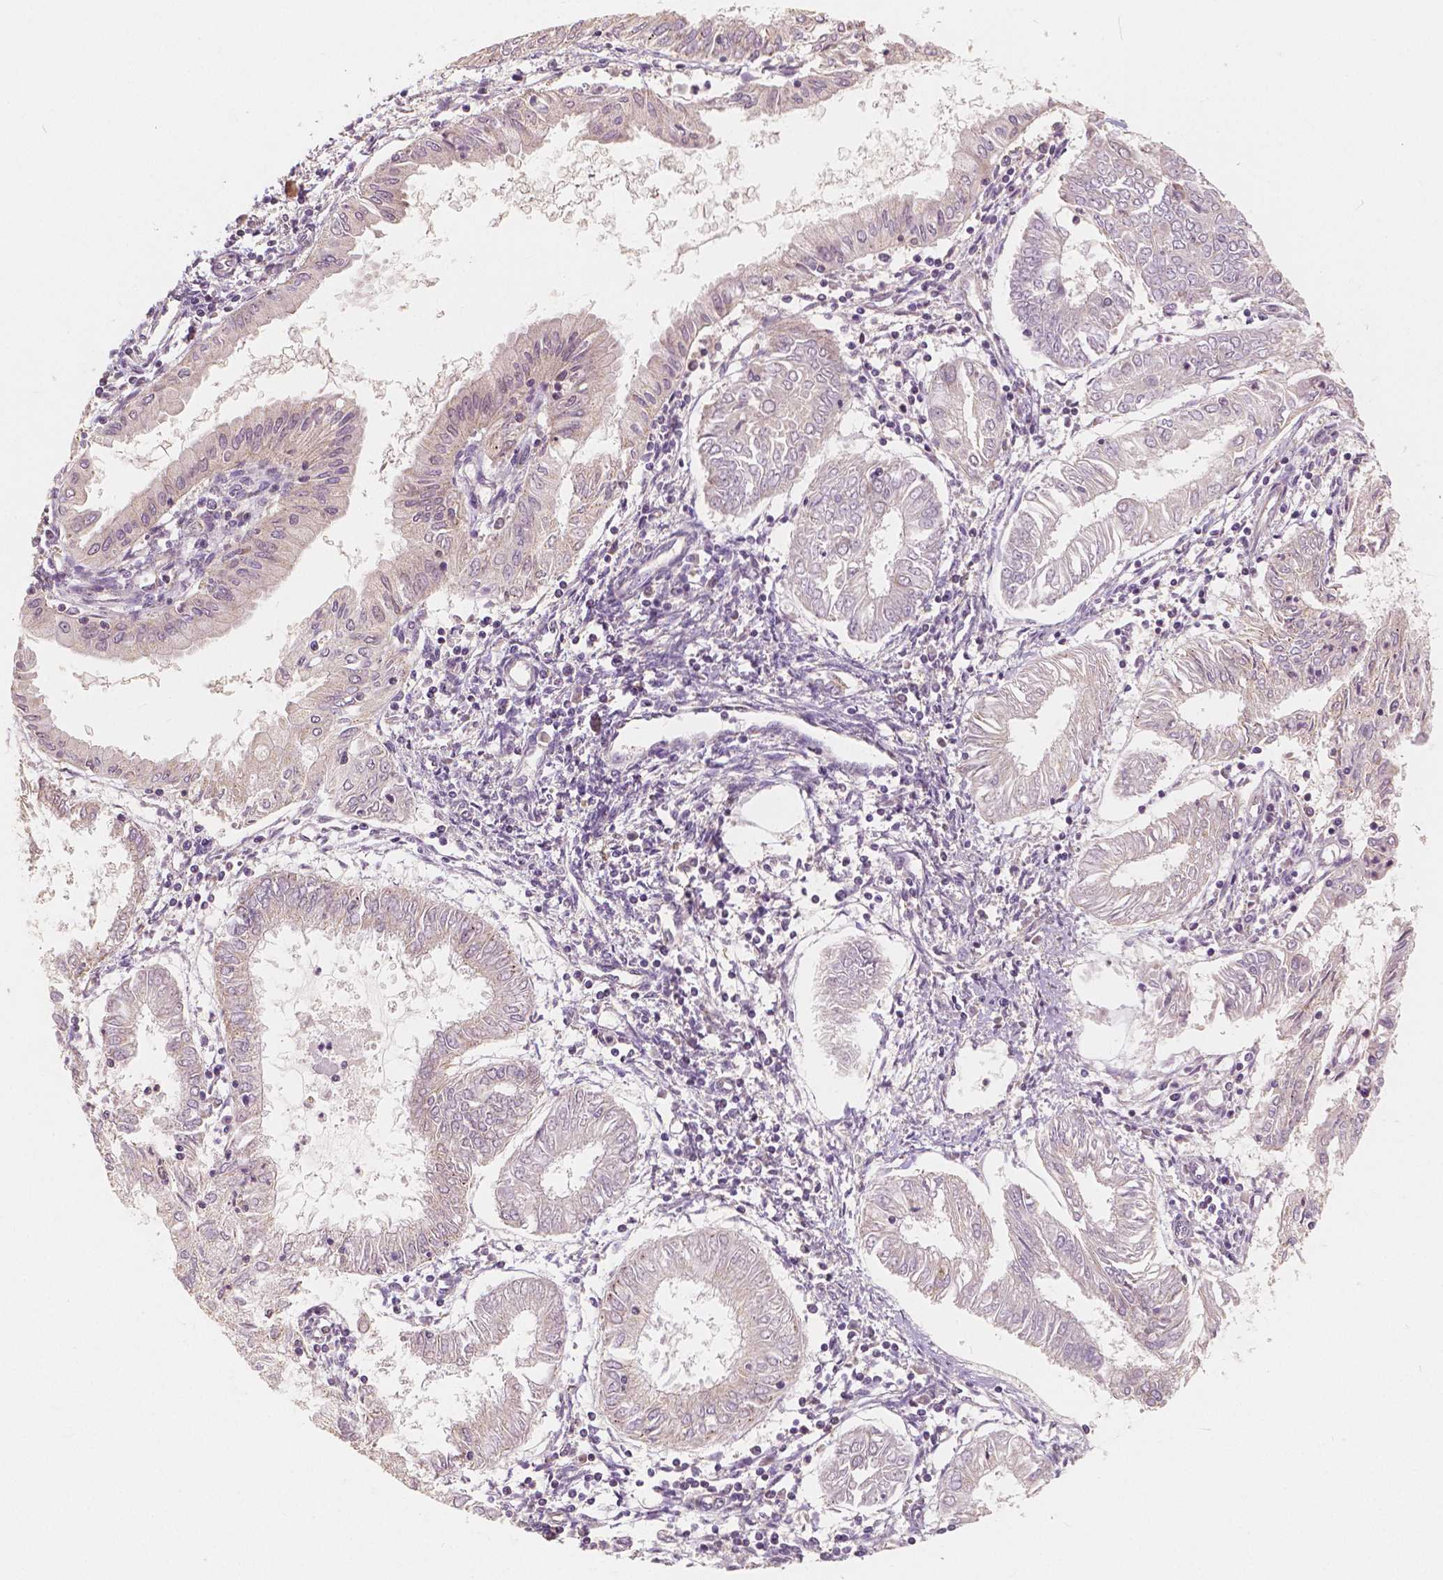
{"staining": {"intensity": "negative", "quantity": "none", "location": "none"}, "tissue": "endometrial cancer", "cell_type": "Tumor cells", "image_type": "cancer", "snomed": [{"axis": "morphology", "description": "Adenocarcinoma, NOS"}, {"axis": "topography", "description": "Endometrium"}], "caption": "DAB (3,3'-diaminobenzidine) immunohistochemical staining of adenocarcinoma (endometrial) demonstrates no significant positivity in tumor cells.", "gene": "SNX12", "patient": {"sex": "female", "age": 68}}